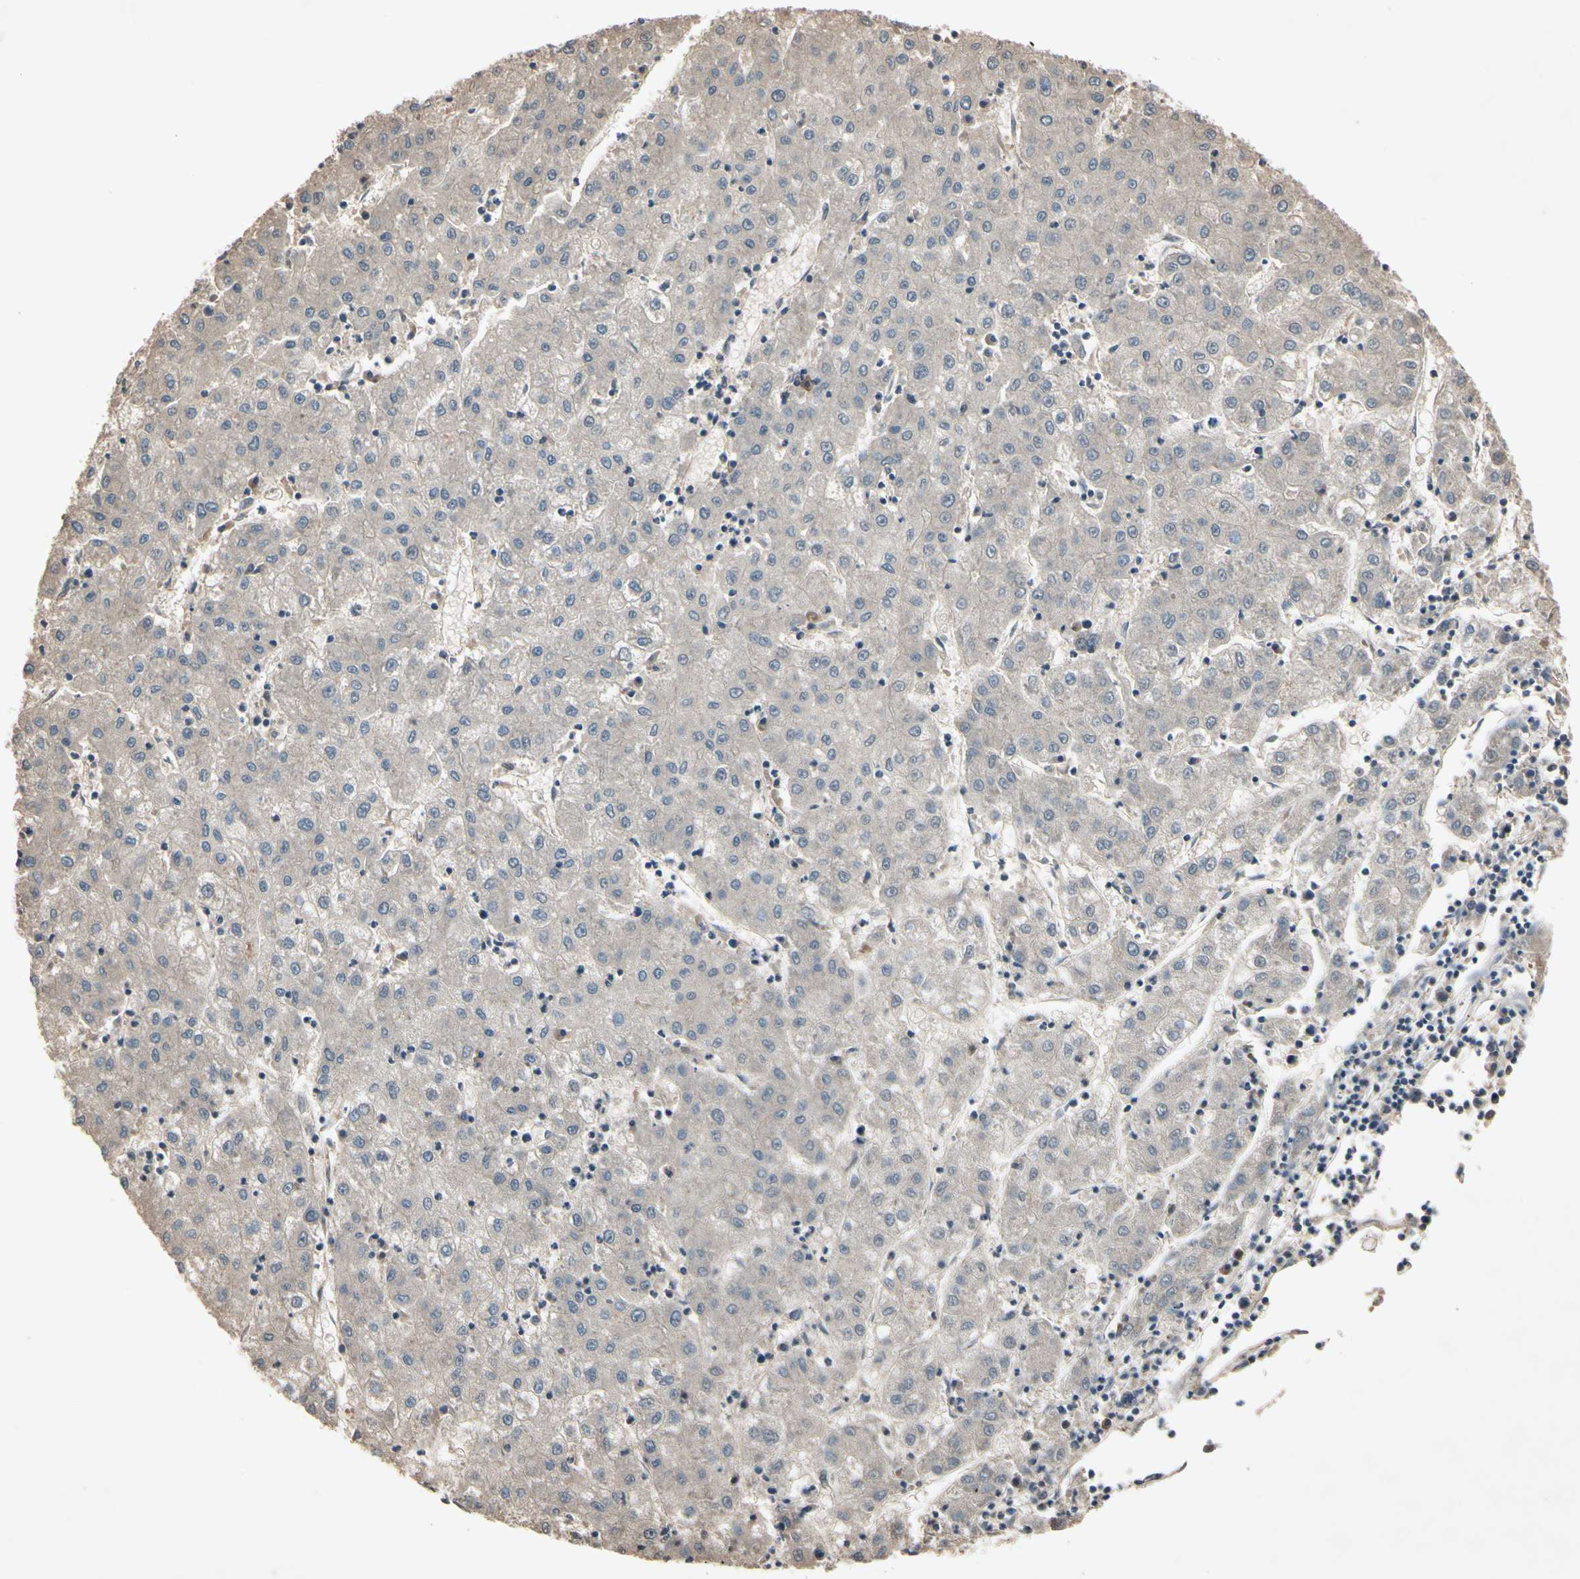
{"staining": {"intensity": "weak", "quantity": ">75%", "location": "cytoplasmic/membranous"}, "tissue": "liver cancer", "cell_type": "Tumor cells", "image_type": "cancer", "snomed": [{"axis": "morphology", "description": "Carcinoma, Hepatocellular, NOS"}, {"axis": "topography", "description": "Liver"}], "caption": "This histopathology image demonstrates immunohistochemistry staining of hepatocellular carcinoma (liver), with low weak cytoplasmic/membranous positivity in approximately >75% of tumor cells.", "gene": "NSF", "patient": {"sex": "male", "age": 72}}